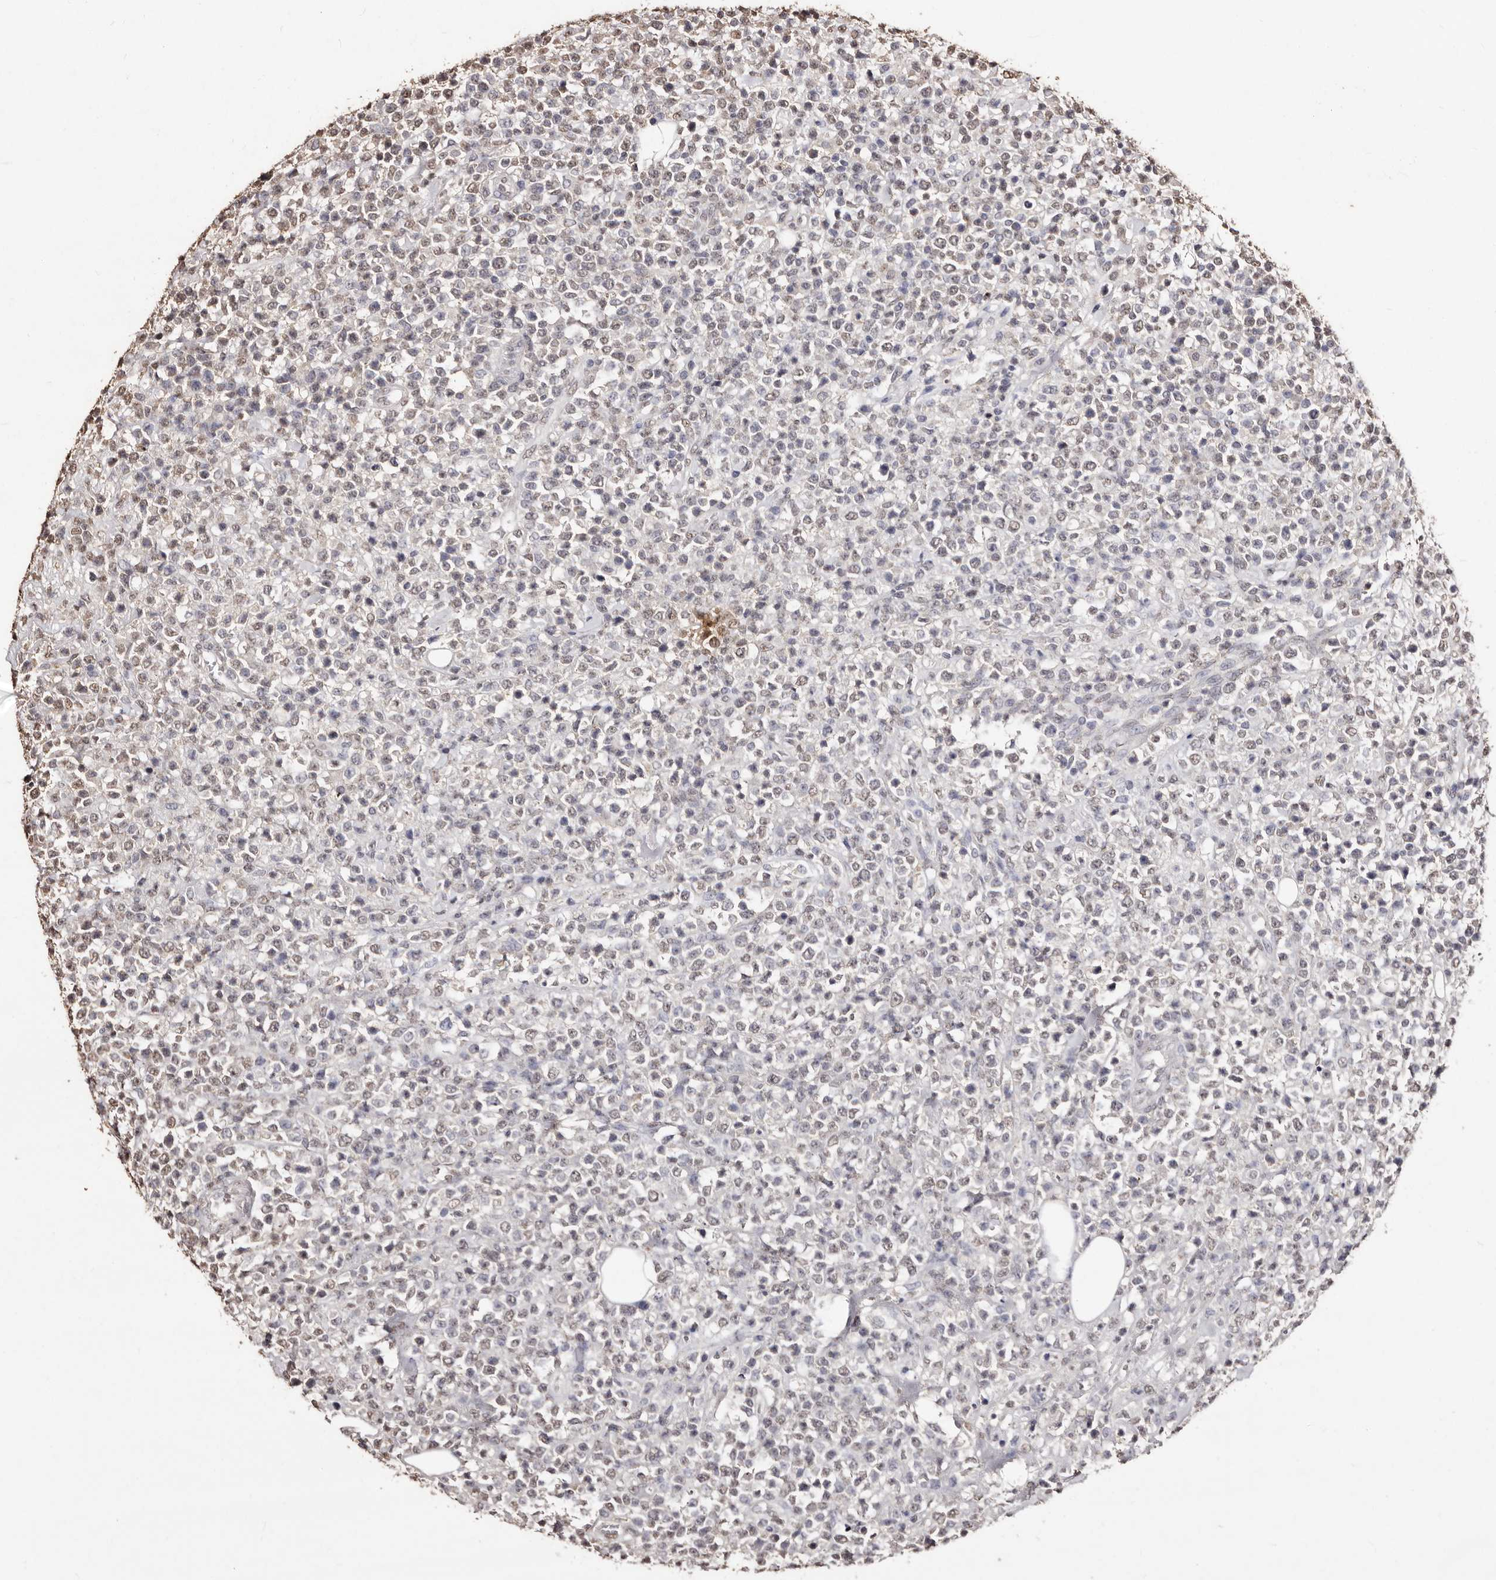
{"staining": {"intensity": "weak", "quantity": "25%-75%", "location": "nuclear"}, "tissue": "lymphoma", "cell_type": "Tumor cells", "image_type": "cancer", "snomed": [{"axis": "morphology", "description": "Malignant lymphoma, non-Hodgkin's type, High grade"}, {"axis": "topography", "description": "Colon"}], "caption": "A brown stain shows weak nuclear positivity of a protein in lymphoma tumor cells.", "gene": "ERBB4", "patient": {"sex": "female", "age": 53}}